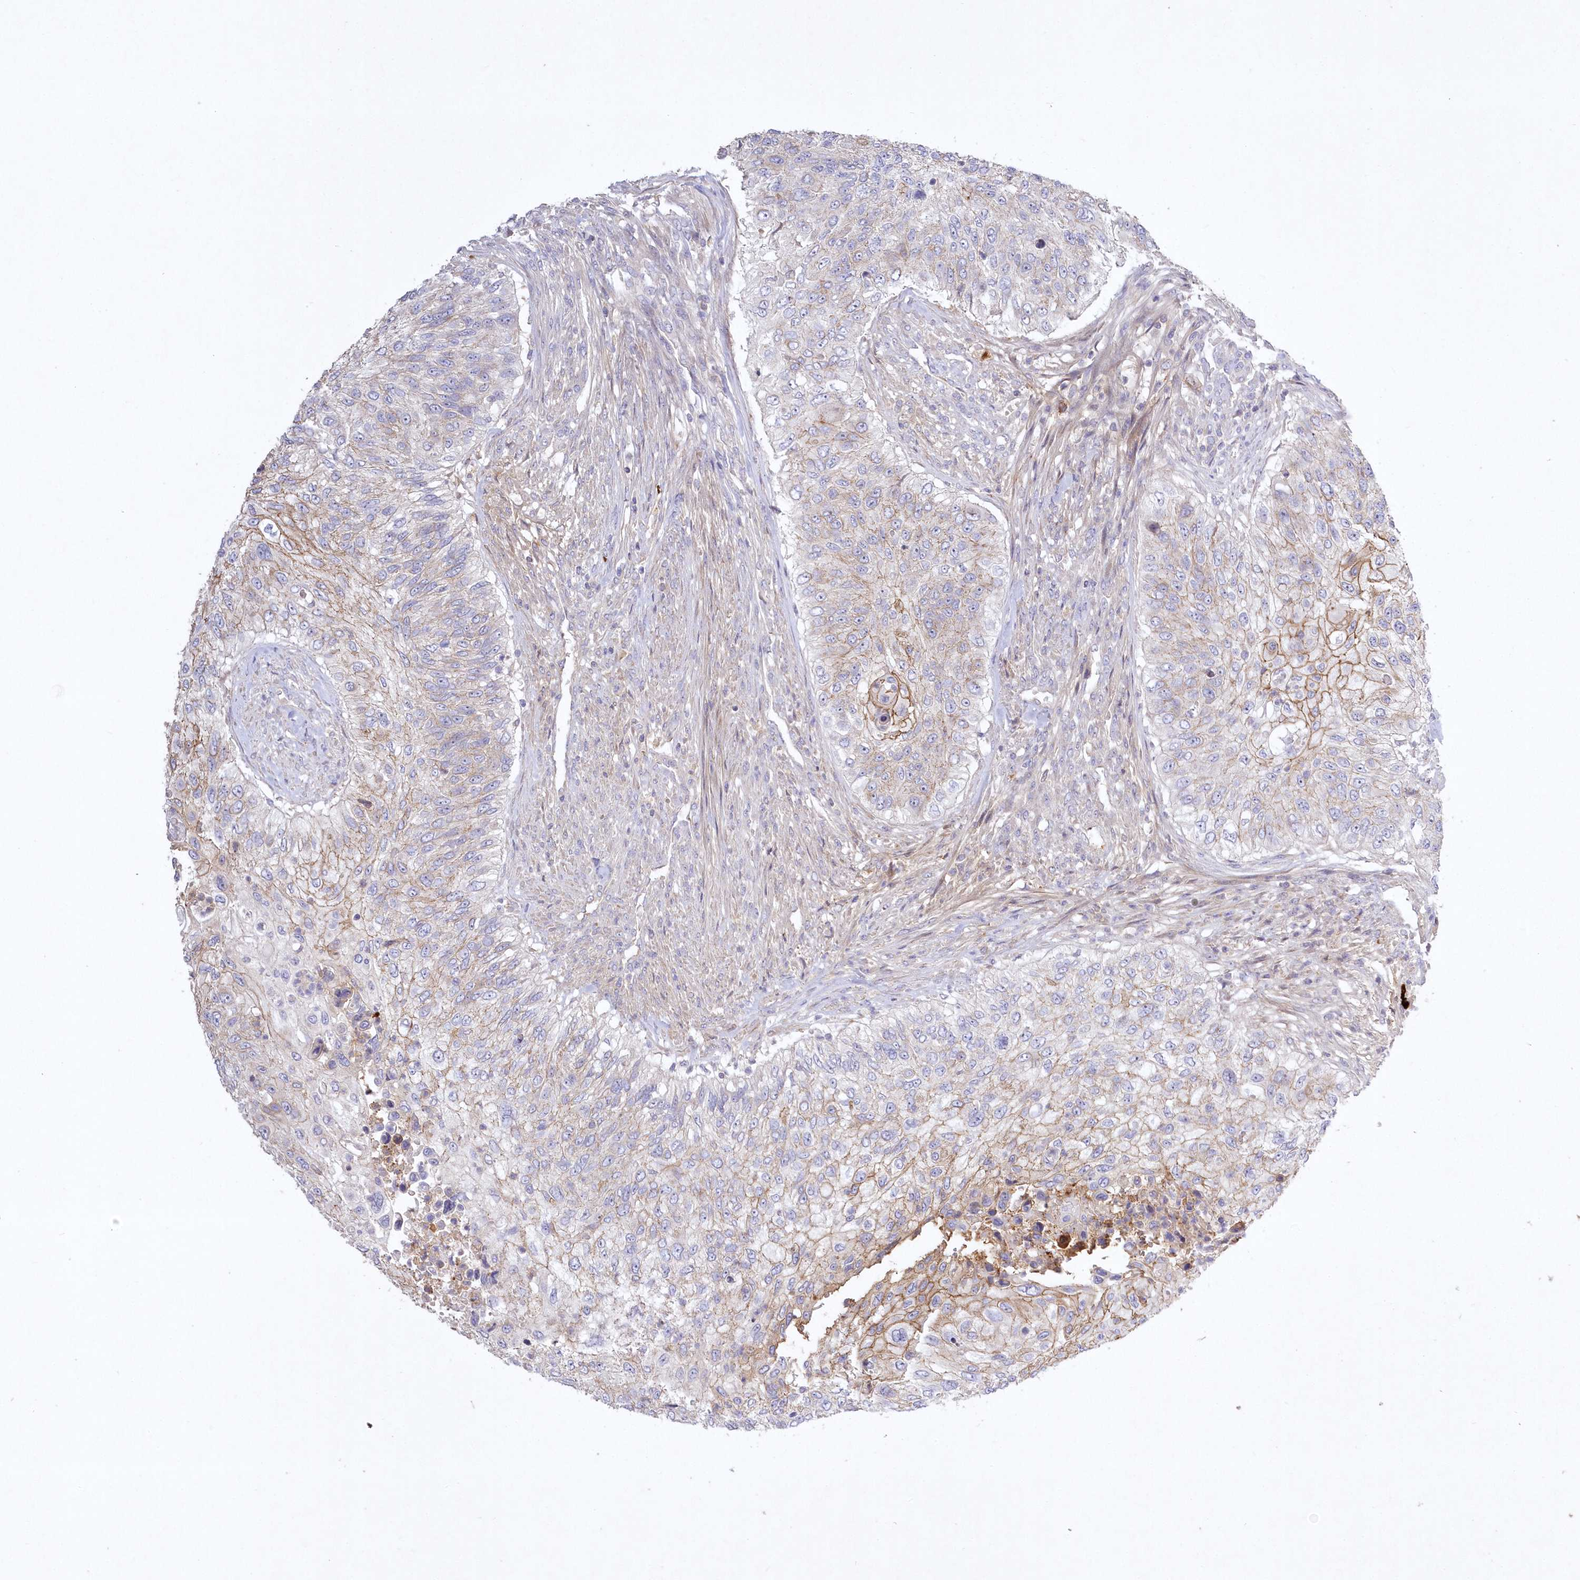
{"staining": {"intensity": "moderate", "quantity": "25%-75%", "location": "cytoplasmic/membranous"}, "tissue": "urothelial cancer", "cell_type": "Tumor cells", "image_type": "cancer", "snomed": [{"axis": "morphology", "description": "Urothelial carcinoma, High grade"}, {"axis": "topography", "description": "Urinary bladder"}], "caption": "Immunohistochemical staining of human urothelial cancer displays medium levels of moderate cytoplasmic/membranous positivity in about 25%-75% of tumor cells.", "gene": "WBP1L", "patient": {"sex": "female", "age": 60}}